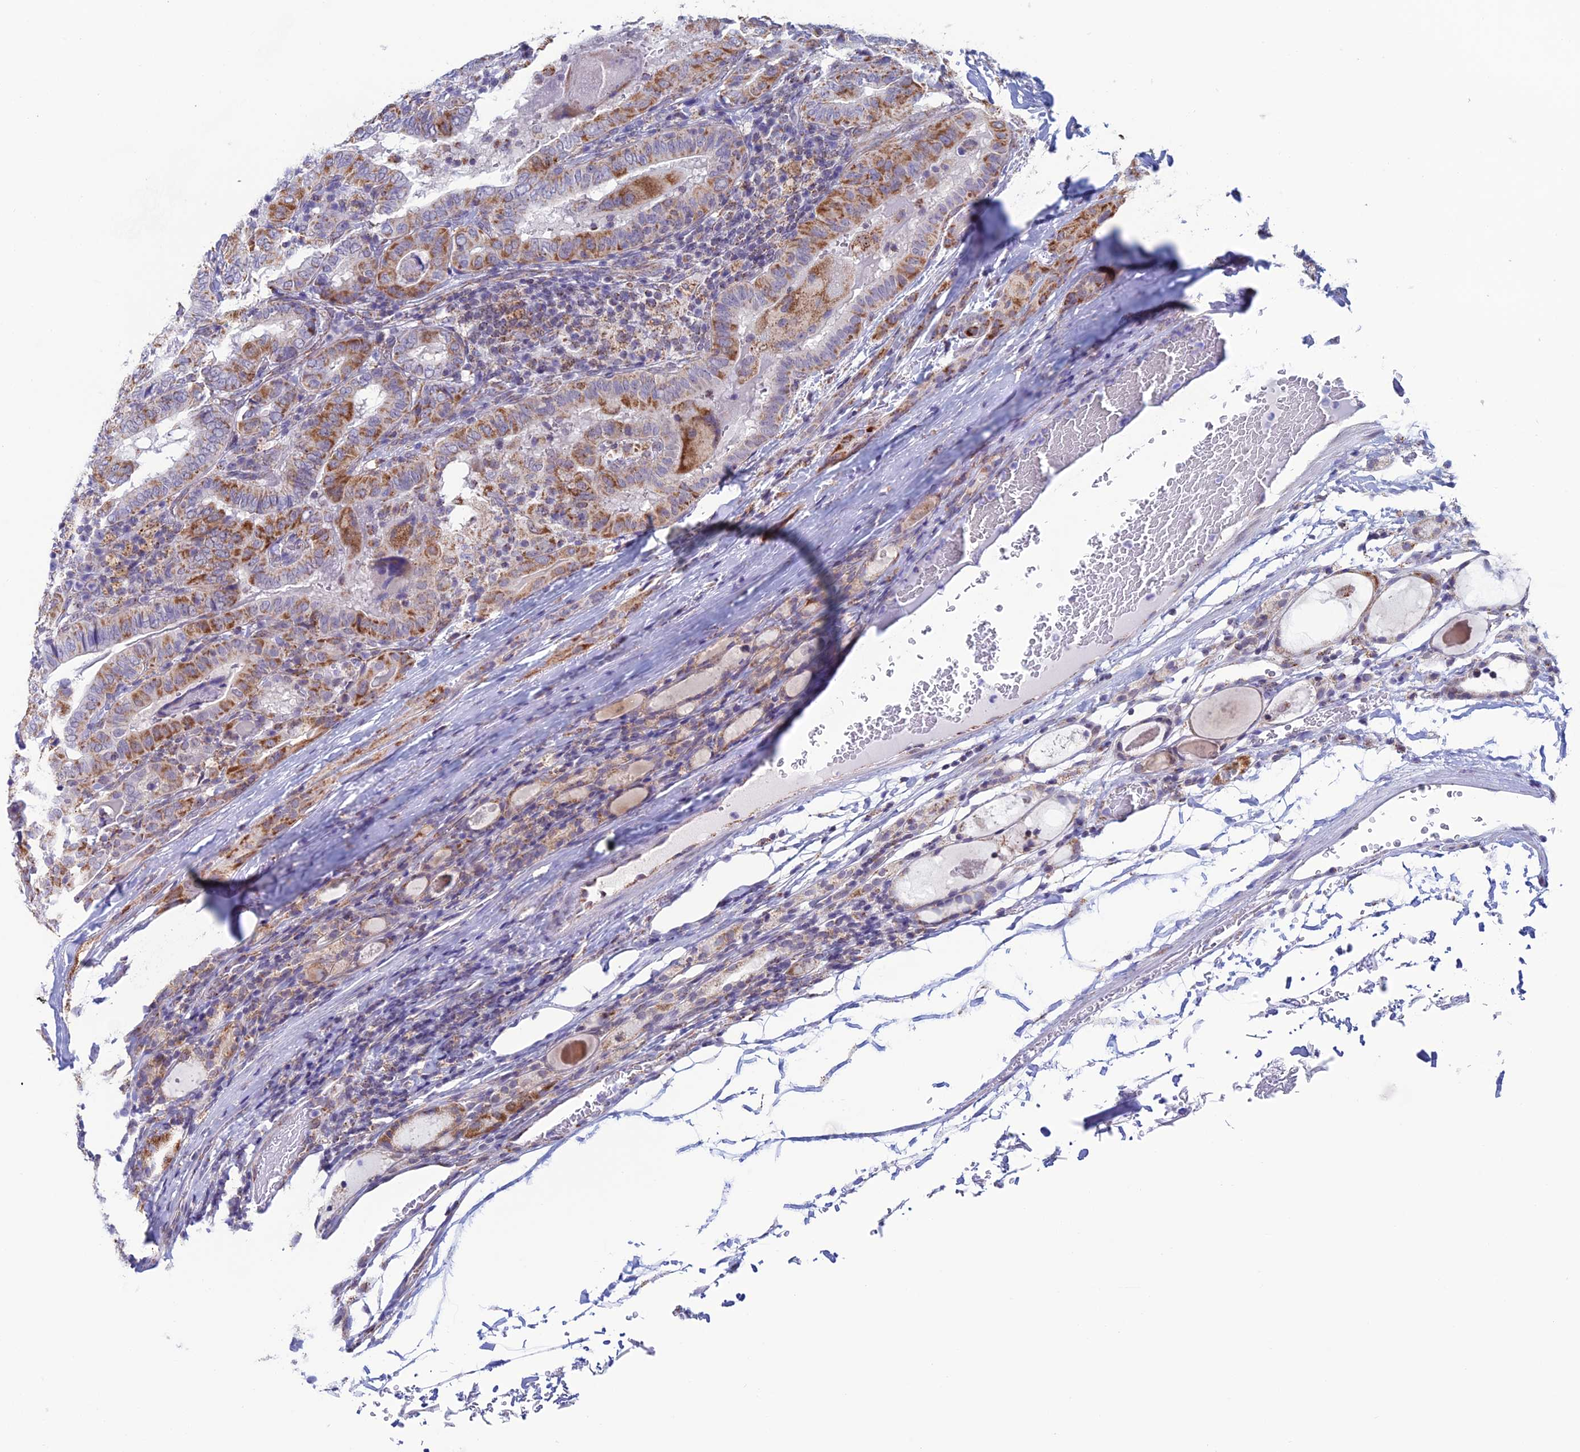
{"staining": {"intensity": "strong", "quantity": "25%-75%", "location": "cytoplasmic/membranous"}, "tissue": "thyroid cancer", "cell_type": "Tumor cells", "image_type": "cancer", "snomed": [{"axis": "morphology", "description": "Papillary adenocarcinoma, NOS"}, {"axis": "topography", "description": "Thyroid gland"}], "caption": "Strong cytoplasmic/membranous protein staining is seen in approximately 25%-75% of tumor cells in thyroid cancer. Using DAB (brown) and hematoxylin (blue) stains, captured at high magnification using brightfield microscopy.", "gene": "ZNG1B", "patient": {"sex": "female", "age": 72}}